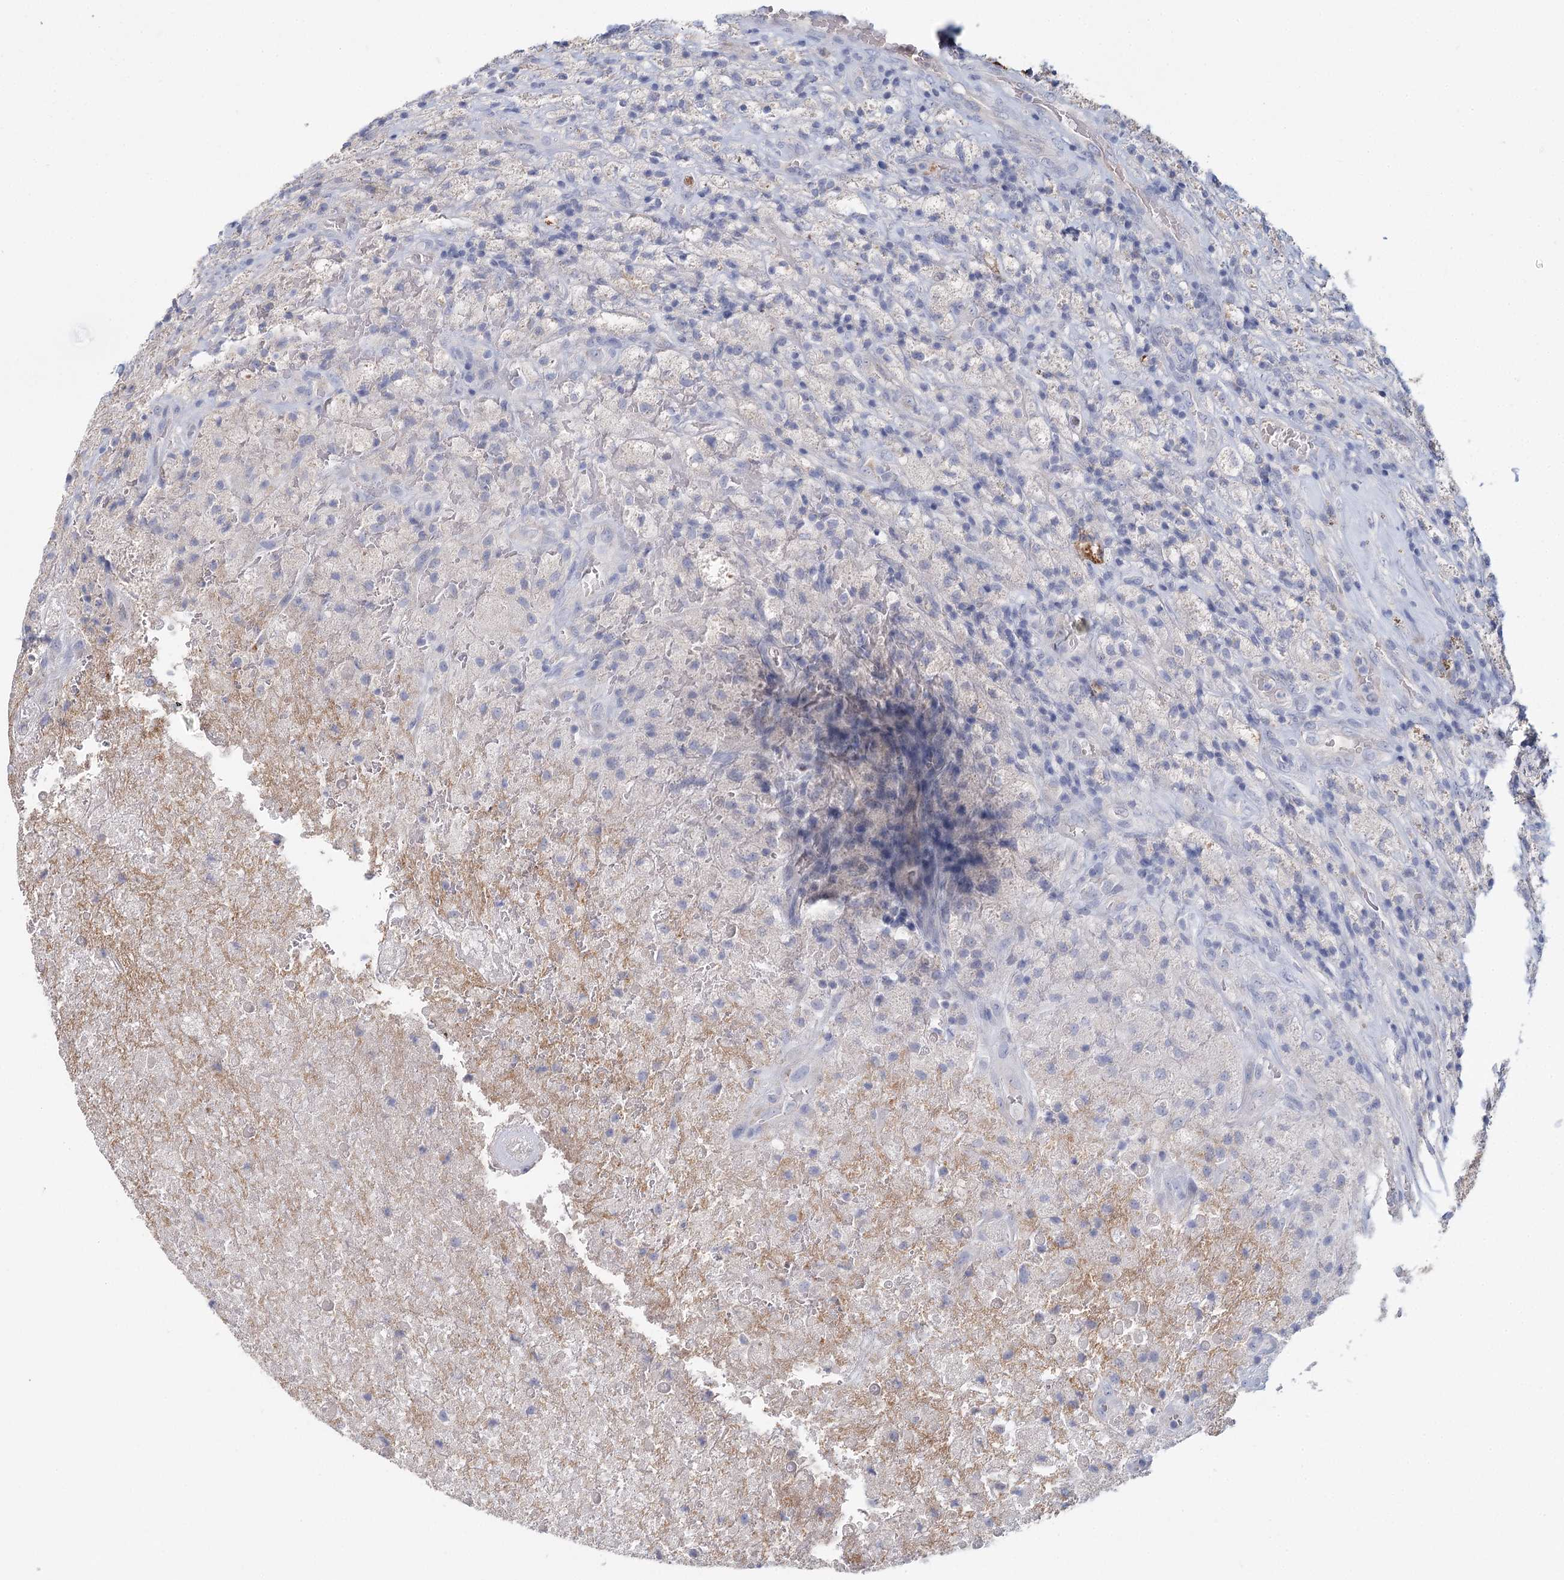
{"staining": {"intensity": "negative", "quantity": "none", "location": "none"}, "tissue": "glioma", "cell_type": "Tumor cells", "image_type": "cancer", "snomed": [{"axis": "morphology", "description": "Glioma, malignant, High grade"}, {"axis": "topography", "description": "Brain"}], "caption": "Protein analysis of glioma shows no significant expression in tumor cells. Brightfield microscopy of immunohistochemistry (IHC) stained with DAB (brown) and hematoxylin (blue), captured at high magnification.", "gene": "ARHGAP44", "patient": {"sex": "male", "age": 69}}